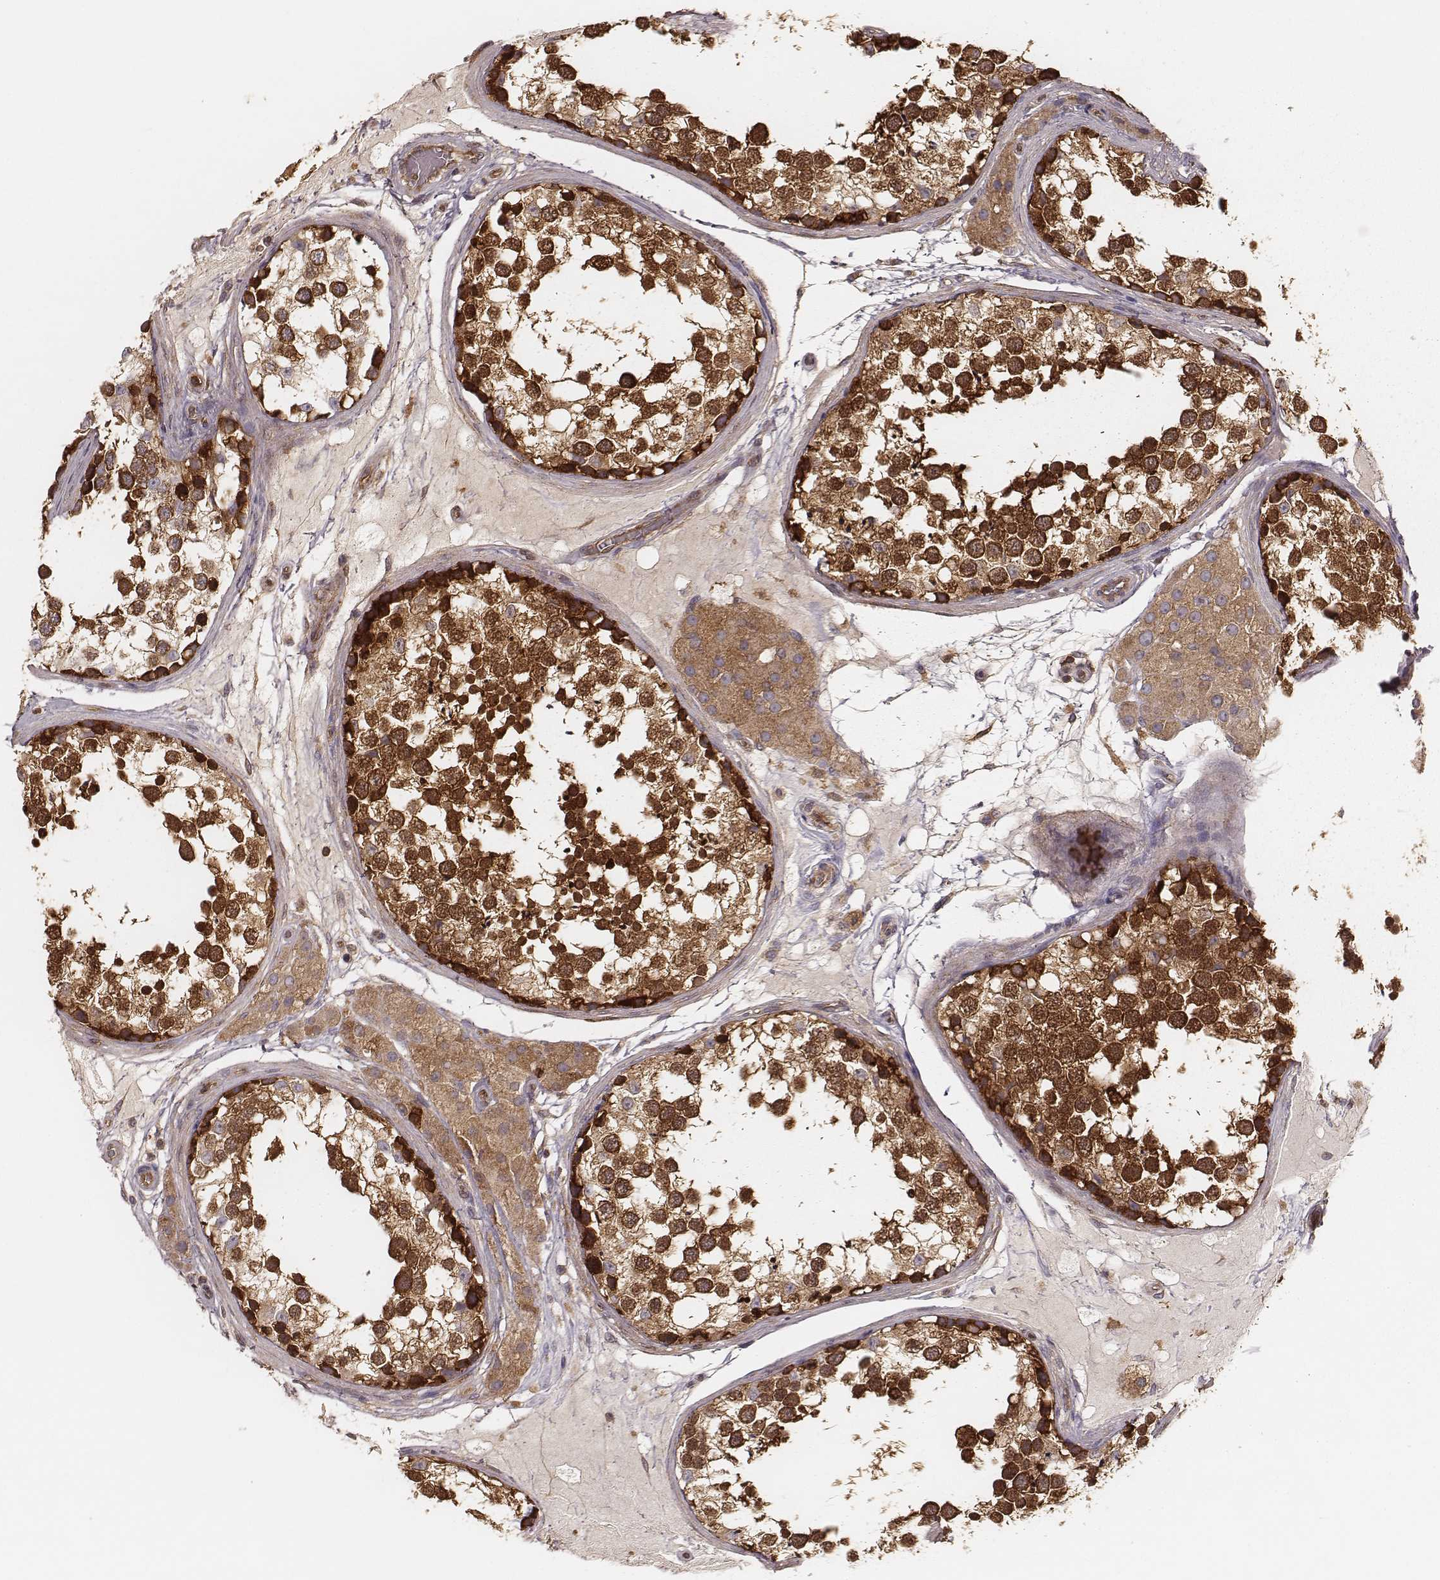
{"staining": {"intensity": "strong", "quantity": ">75%", "location": "cytoplasmic/membranous"}, "tissue": "testis", "cell_type": "Cells in seminiferous ducts", "image_type": "normal", "snomed": [{"axis": "morphology", "description": "Normal tissue, NOS"}, {"axis": "morphology", "description": "Seminoma, NOS"}, {"axis": "topography", "description": "Testis"}], "caption": "Immunohistochemical staining of unremarkable human testis demonstrates strong cytoplasmic/membranous protein expression in approximately >75% of cells in seminiferous ducts.", "gene": "CARS1", "patient": {"sex": "male", "age": 65}}